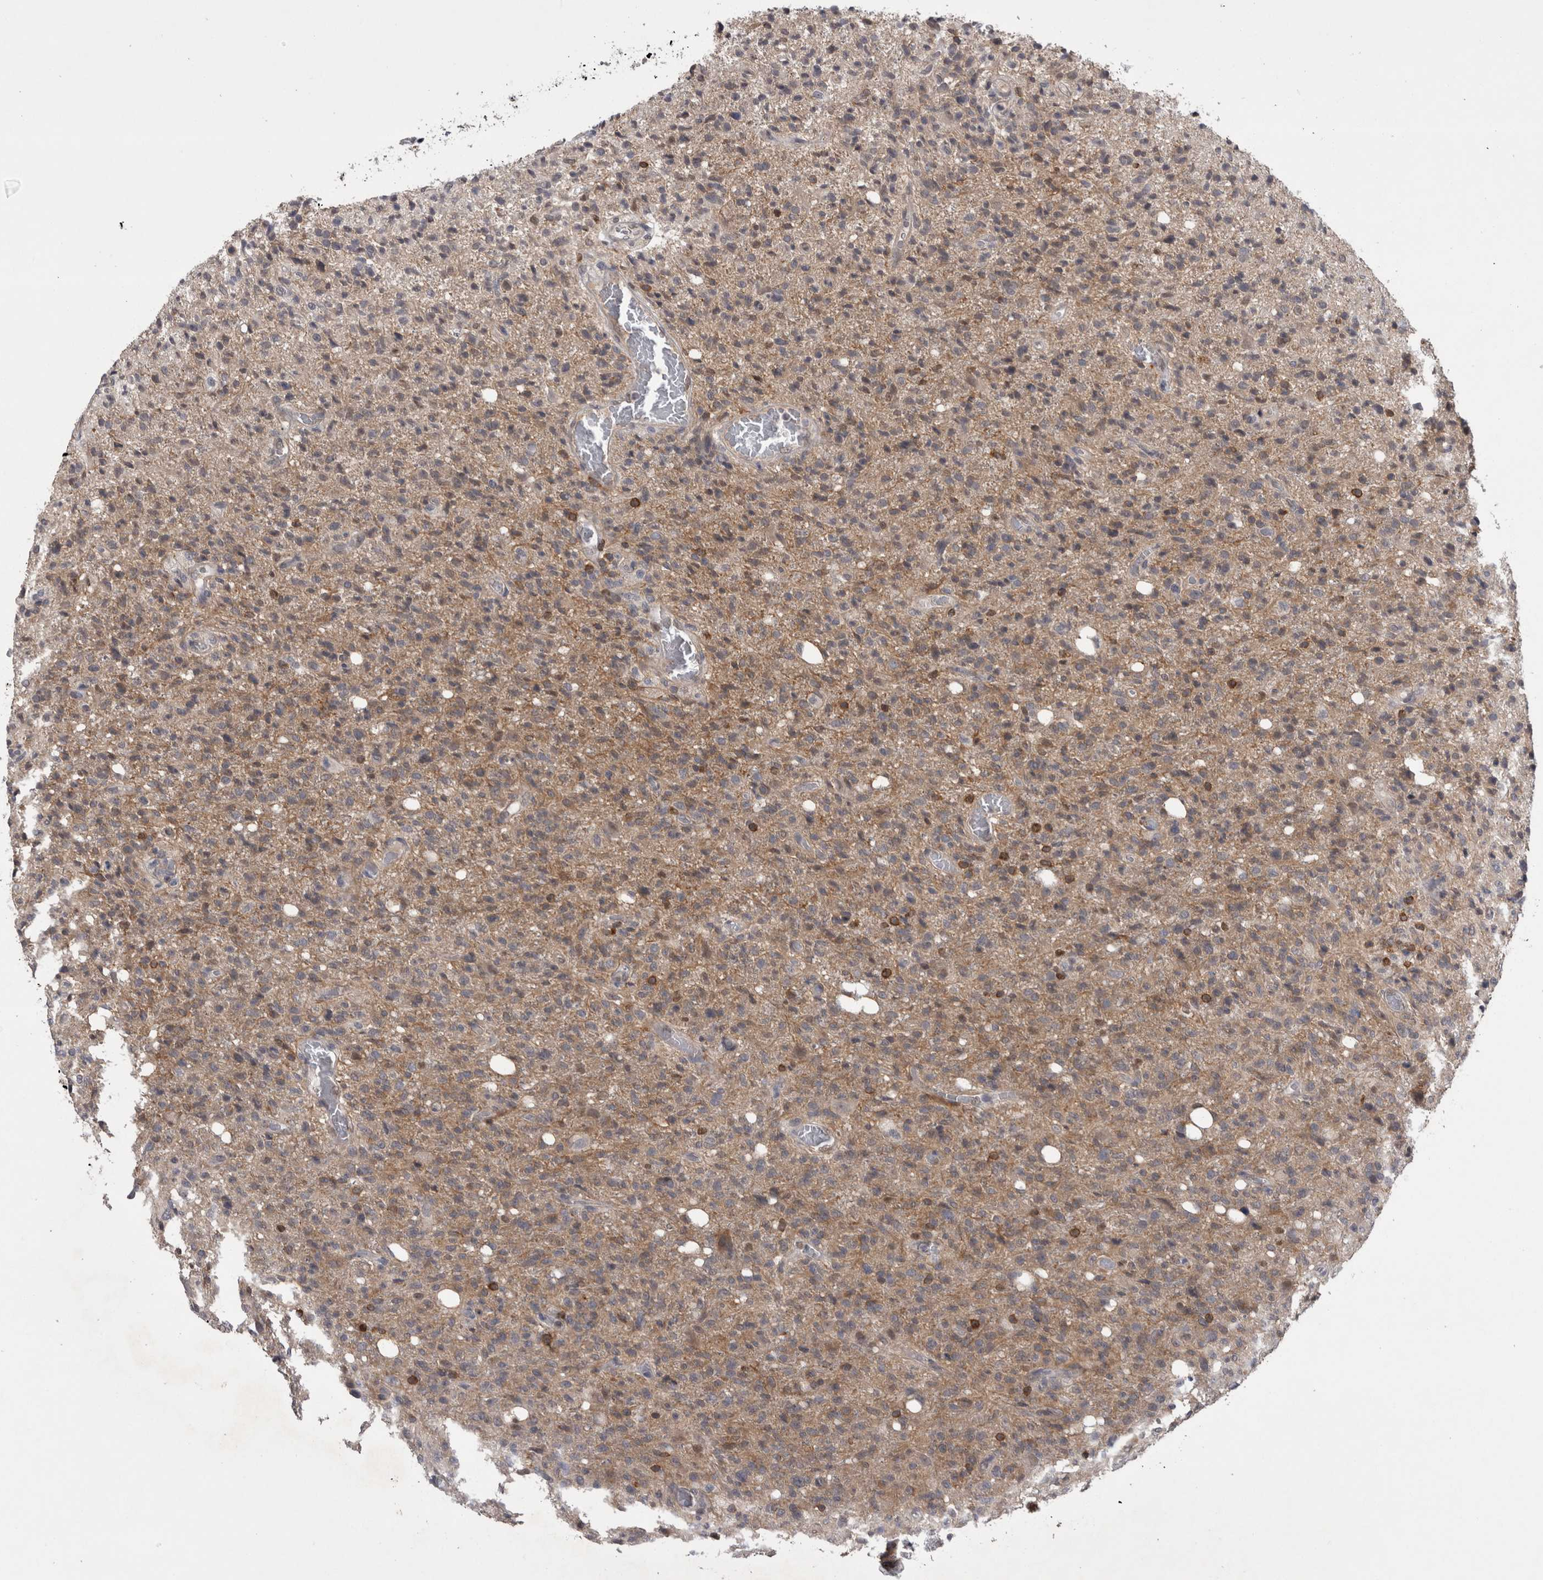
{"staining": {"intensity": "weak", "quantity": "25%-75%", "location": "cytoplasmic/membranous"}, "tissue": "glioma", "cell_type": "Tumor cells", "image_type": "cancer", "snomed": [{"axis": "morphology", "description": "Glioma, malignant, High grade"}, {"axis": "topography", "description": "Brain"}], "caption": "Weak cytoplasmic/membranous positivity for a protein is identified in about 25%-75% of tumor cells of malignant glioma (high-grade) using immunohistochemistry.", "gene": "NFATC2", "patient": {"sex": "female", "age": 57}}